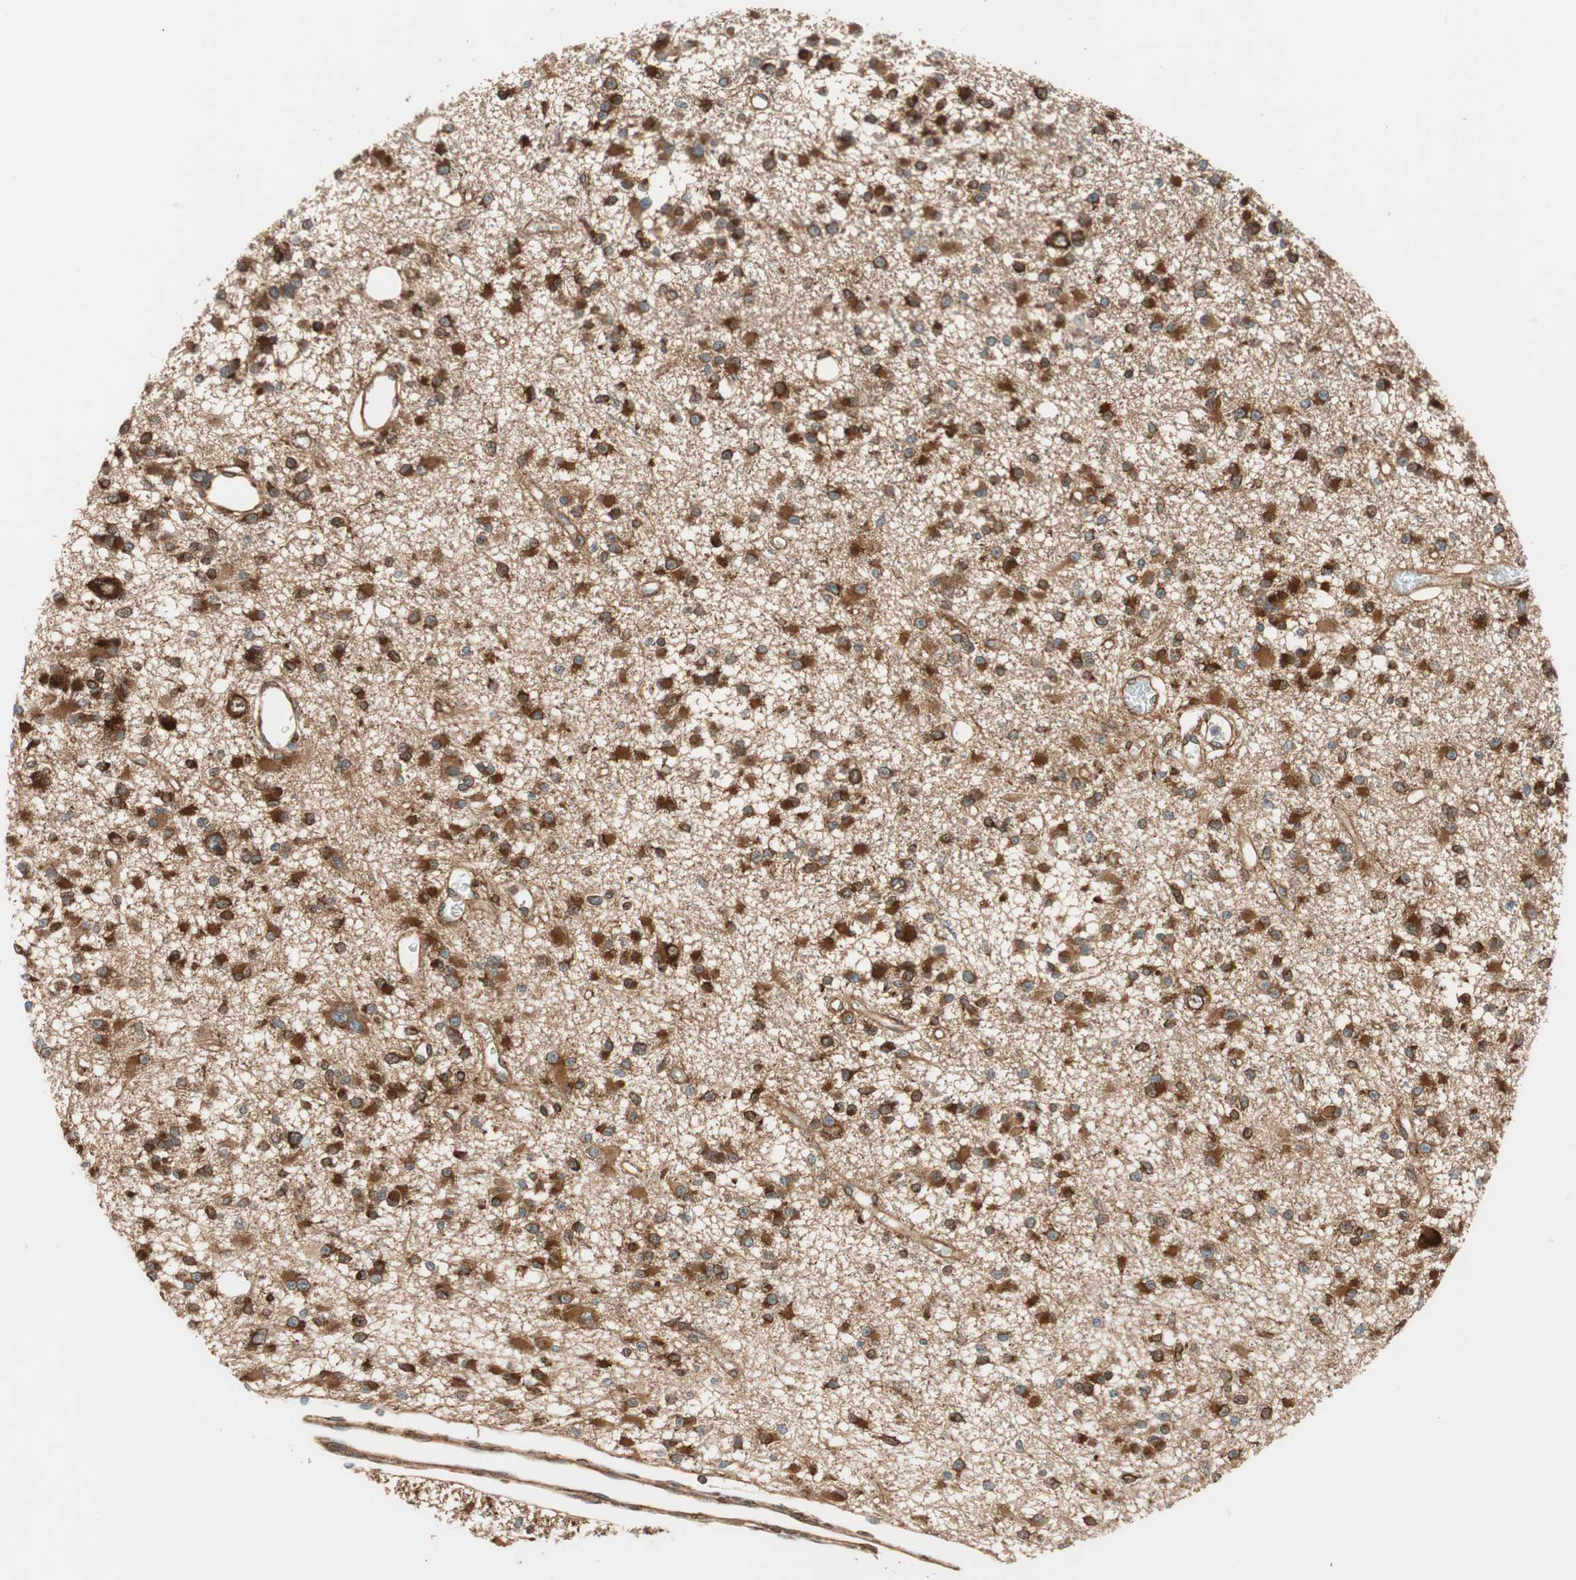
{"staining": {"intensity": "strong", "quantity": ">75%", "location": "cytoplasmic/membranous"}, "tissue": "glioma", "cell_type": "Tumor cells", "image_type": "cancer", "snomed": [{"axis": "morphology", "description": "Glioma, malignant, Low grade"}, {"axis": "topography", "description": "Brain"}], "caption": "Immunohistochemical staining of human malignant glioma (low-grade) reveals strong cytoplasmic/membranous protein expression in approximately >75% of tumor cells.", "gene": "WASL", "patient": {"sex": "female", "age": 22}}